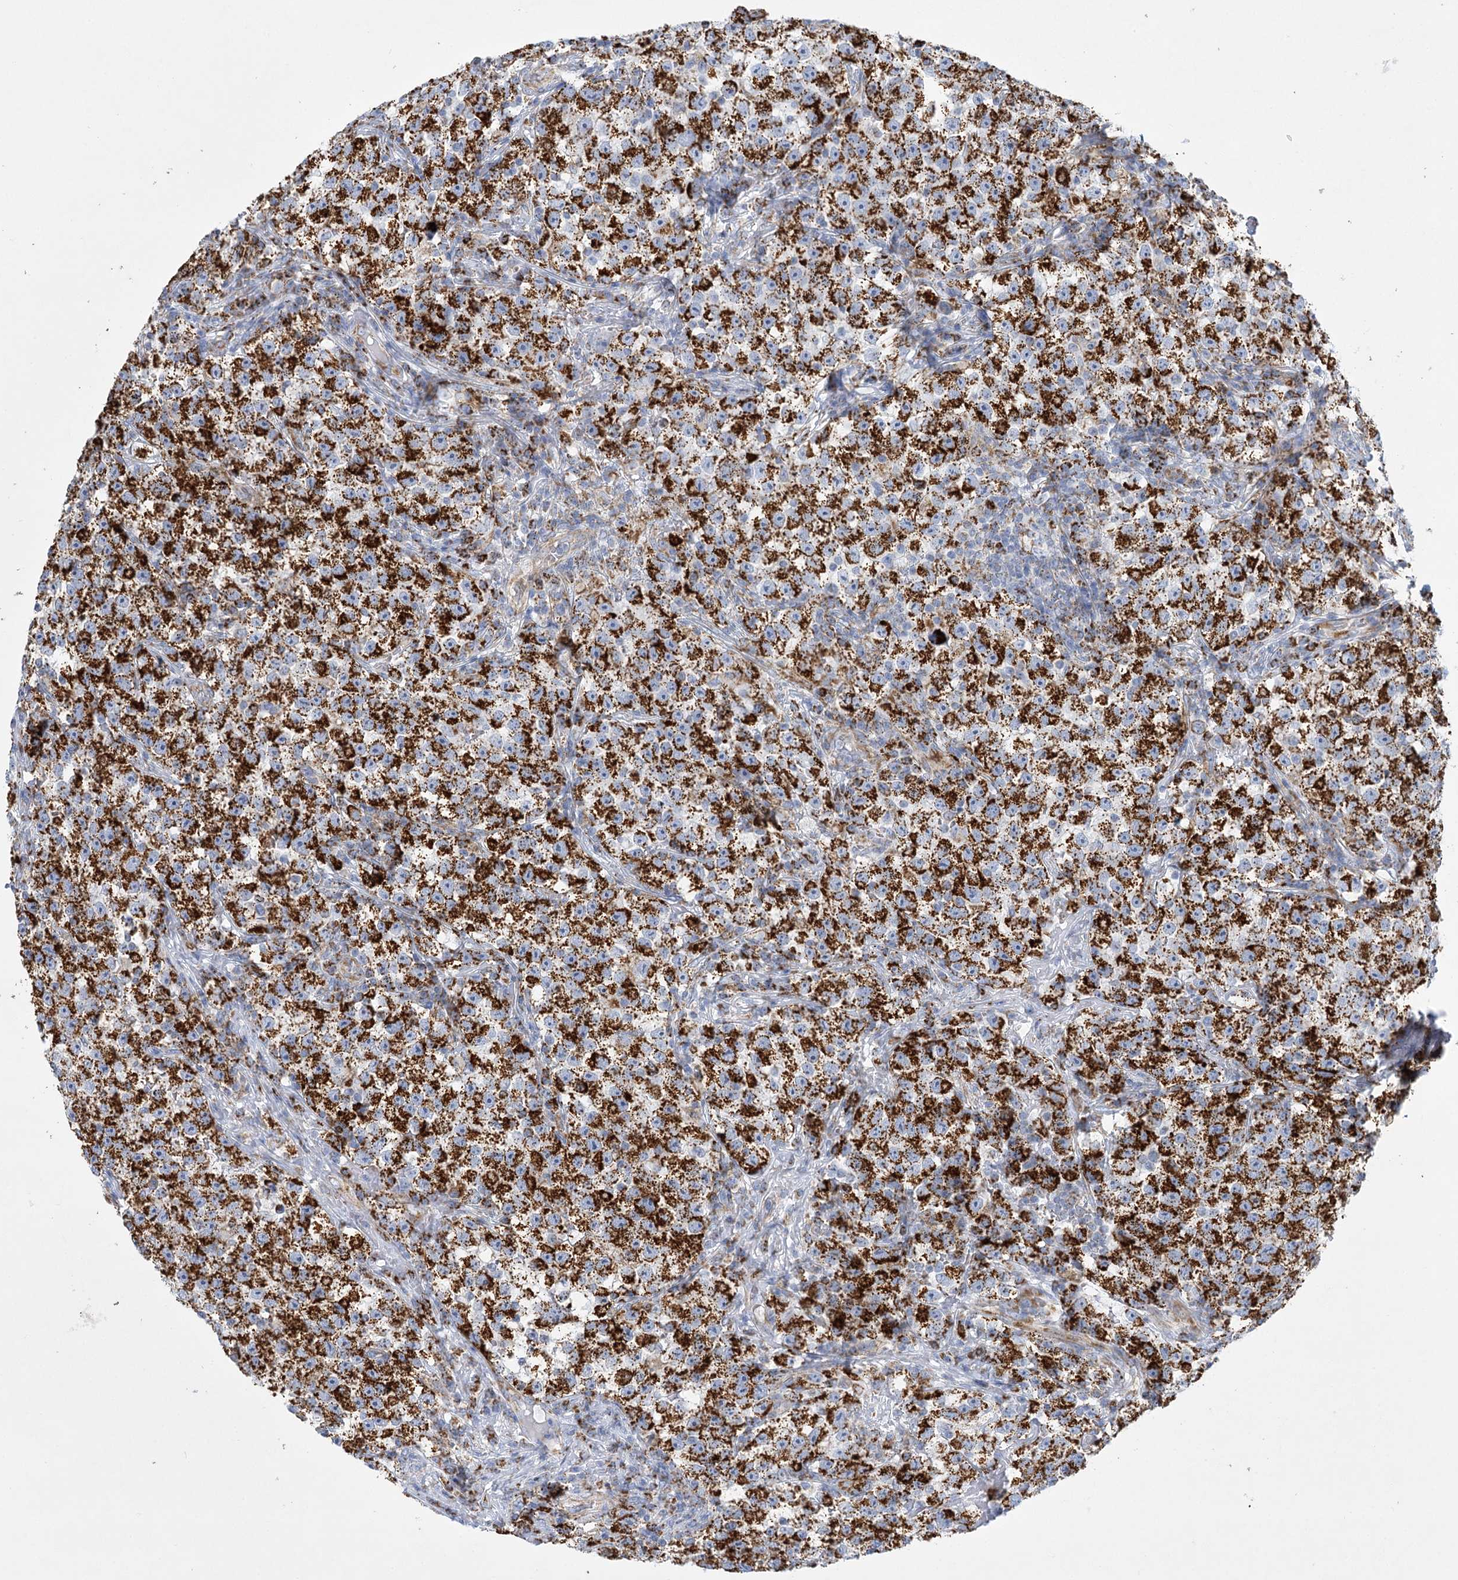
{"staining": {"intensity": "strong", "quantity": ">75%", "location": "cytoplasmic/membranous"}, "tissue": "testis cancer", "cell_type": "Tumor cells", "image_type": "cancer", "snomed": [{"axis": "morphology", "description": "Seminoma, NOS"}, {"axis": "topography", "description": "Testis"}], "caption": "Immunohistochemistry (DAB (3,3'-diaminobenzidine)) staining of human testis cancer (seminoma) exhibits strong cytoplasmic/membranous protein staining in about >75% of tumor cells. Using DAB (3,3'-diaminobenzidine) (brown) and hematoxylin (blue) stains, captured at high magnification using brightfield microscopy.", "gene": "DHTKD1", "patient": {"sex": "male", "age": 22}}